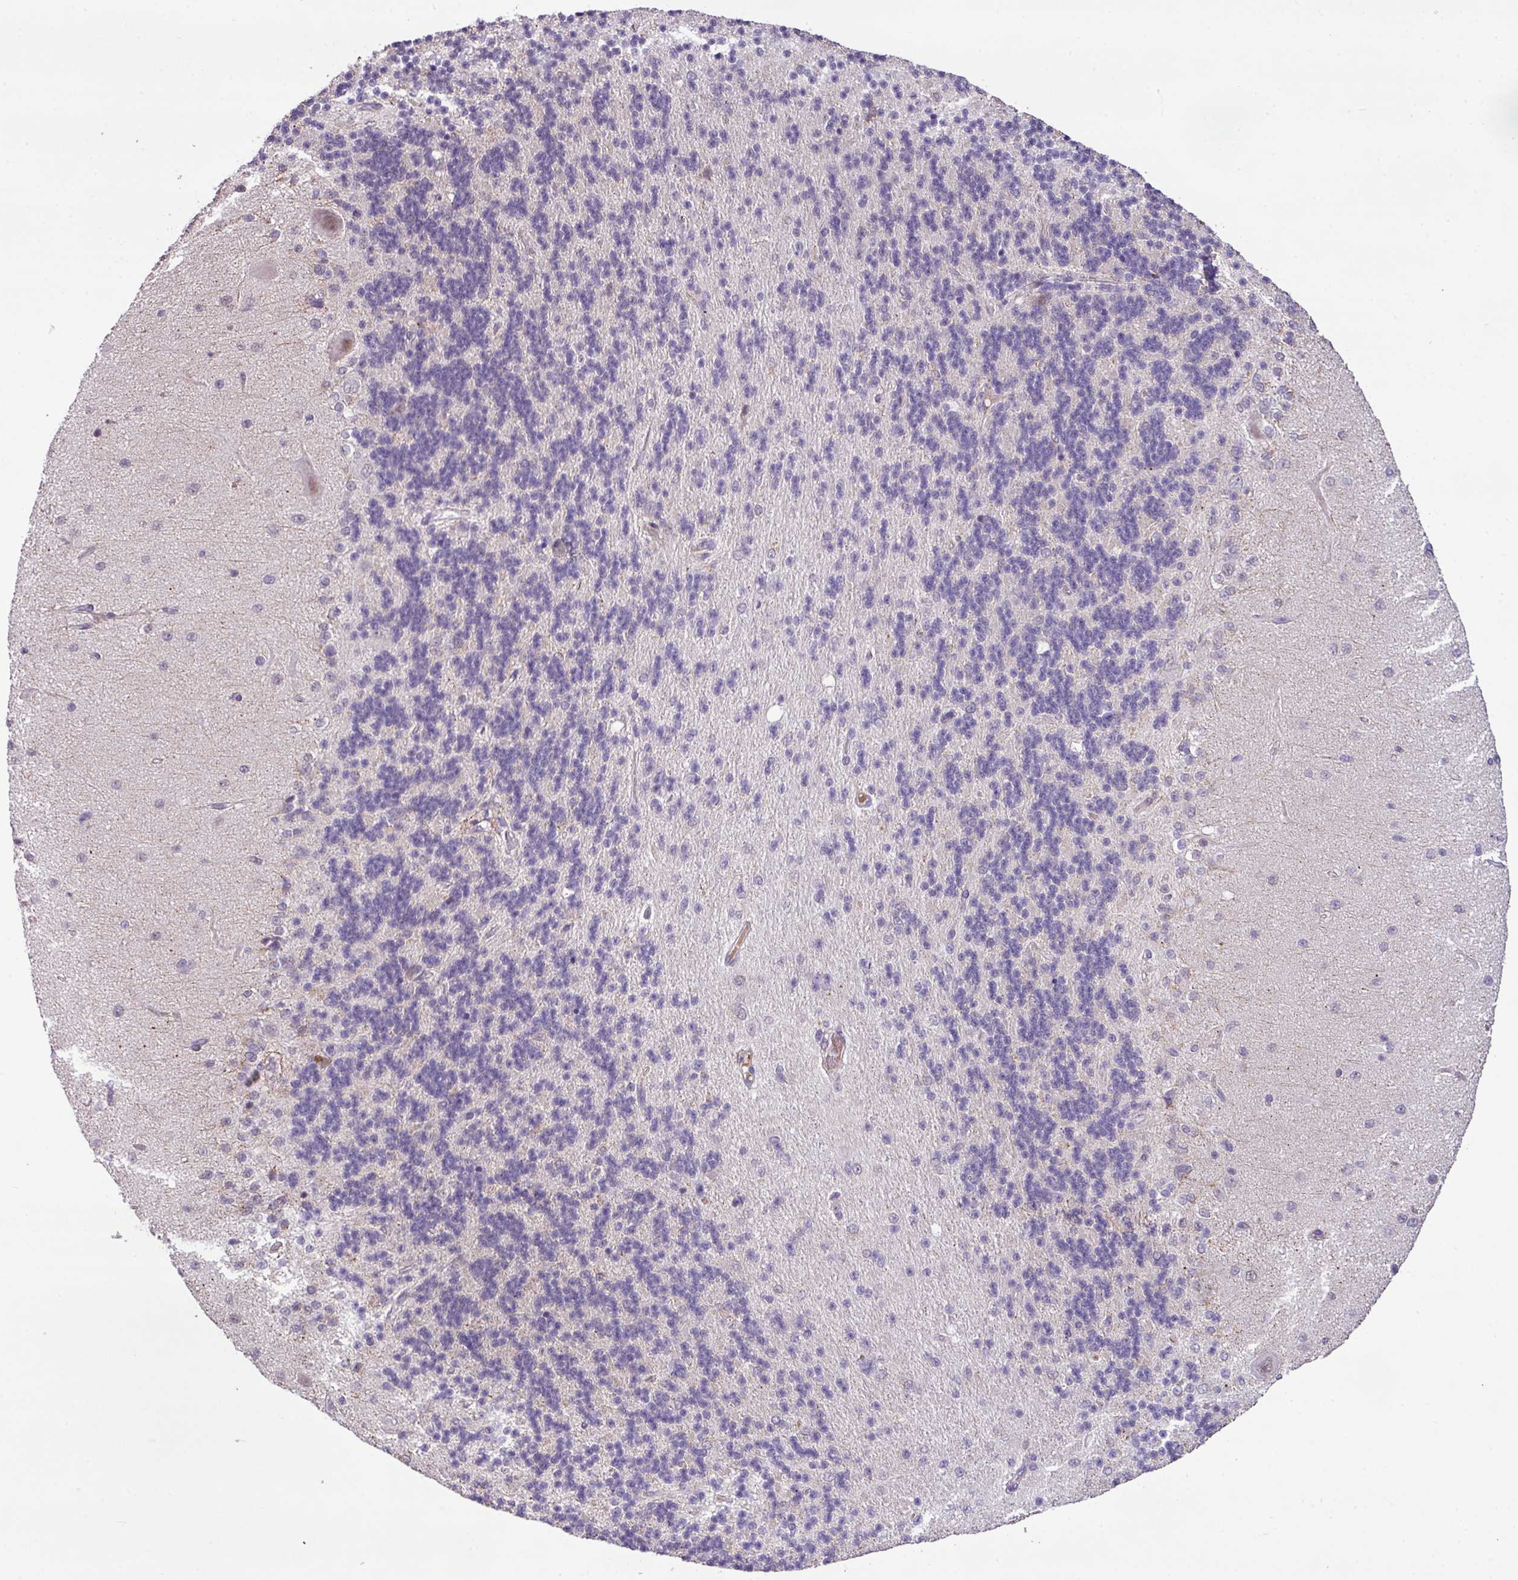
{"staining": {"intensity": "weak", "quantity": "25%-75%", "location": "cytoplasmic/membranous"}, "tissue": "cerebellum", "cell_type": "Cells in granular layer", "image_type": "normal", "snomed": [{"axis": "morphology", "description": "Normal tissue, NOS"}, {"axis": "topography", "description": "Cerebellum"}], "caption": "A micrograph of cerebellum stained for a protein displays weak cytoplasmic/membranous brown staining in cells in granular layer.", "gene": "YLPM1", "patient": {"sex": "female", "age": 29}}